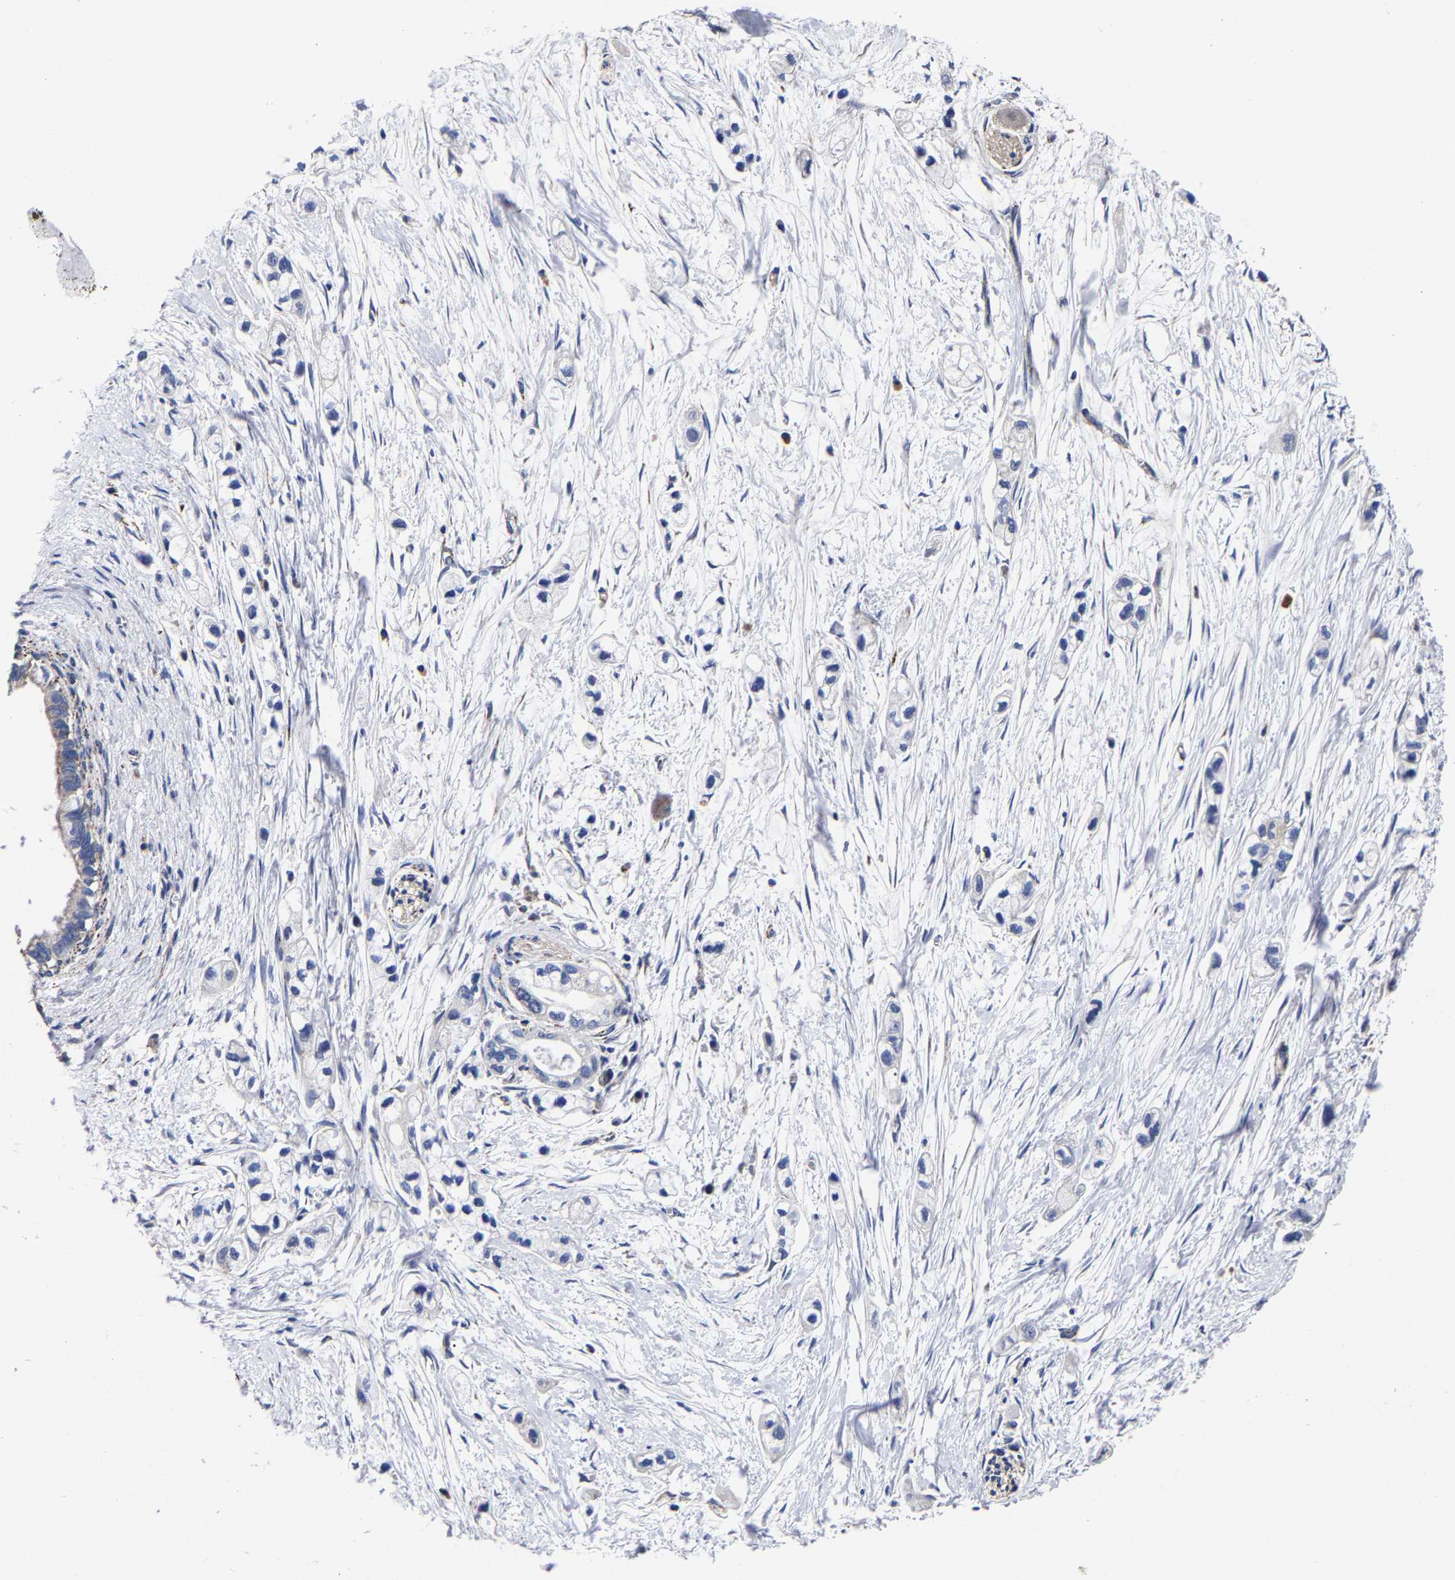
{"staining": {"intensity": "negative", "quantity": "none", "location": "none"}, "tissue": "pancreatic cancer", "cell_type": "Tumor cells", "image_type": "cancer", "snomed": [{"axis": "morphology", "description": "Adenocarcinoma, NOS"}, {"axis": "topography", "description": "Pancreas"}], "caption": "Immunohistochemistry (IHC) image of human pancreatic adenocarcinoma stained for a protein (brown), which shows no staining in tumor cells.", "gene": "AASS", "patient": {"sex": "male", "age": 74}}